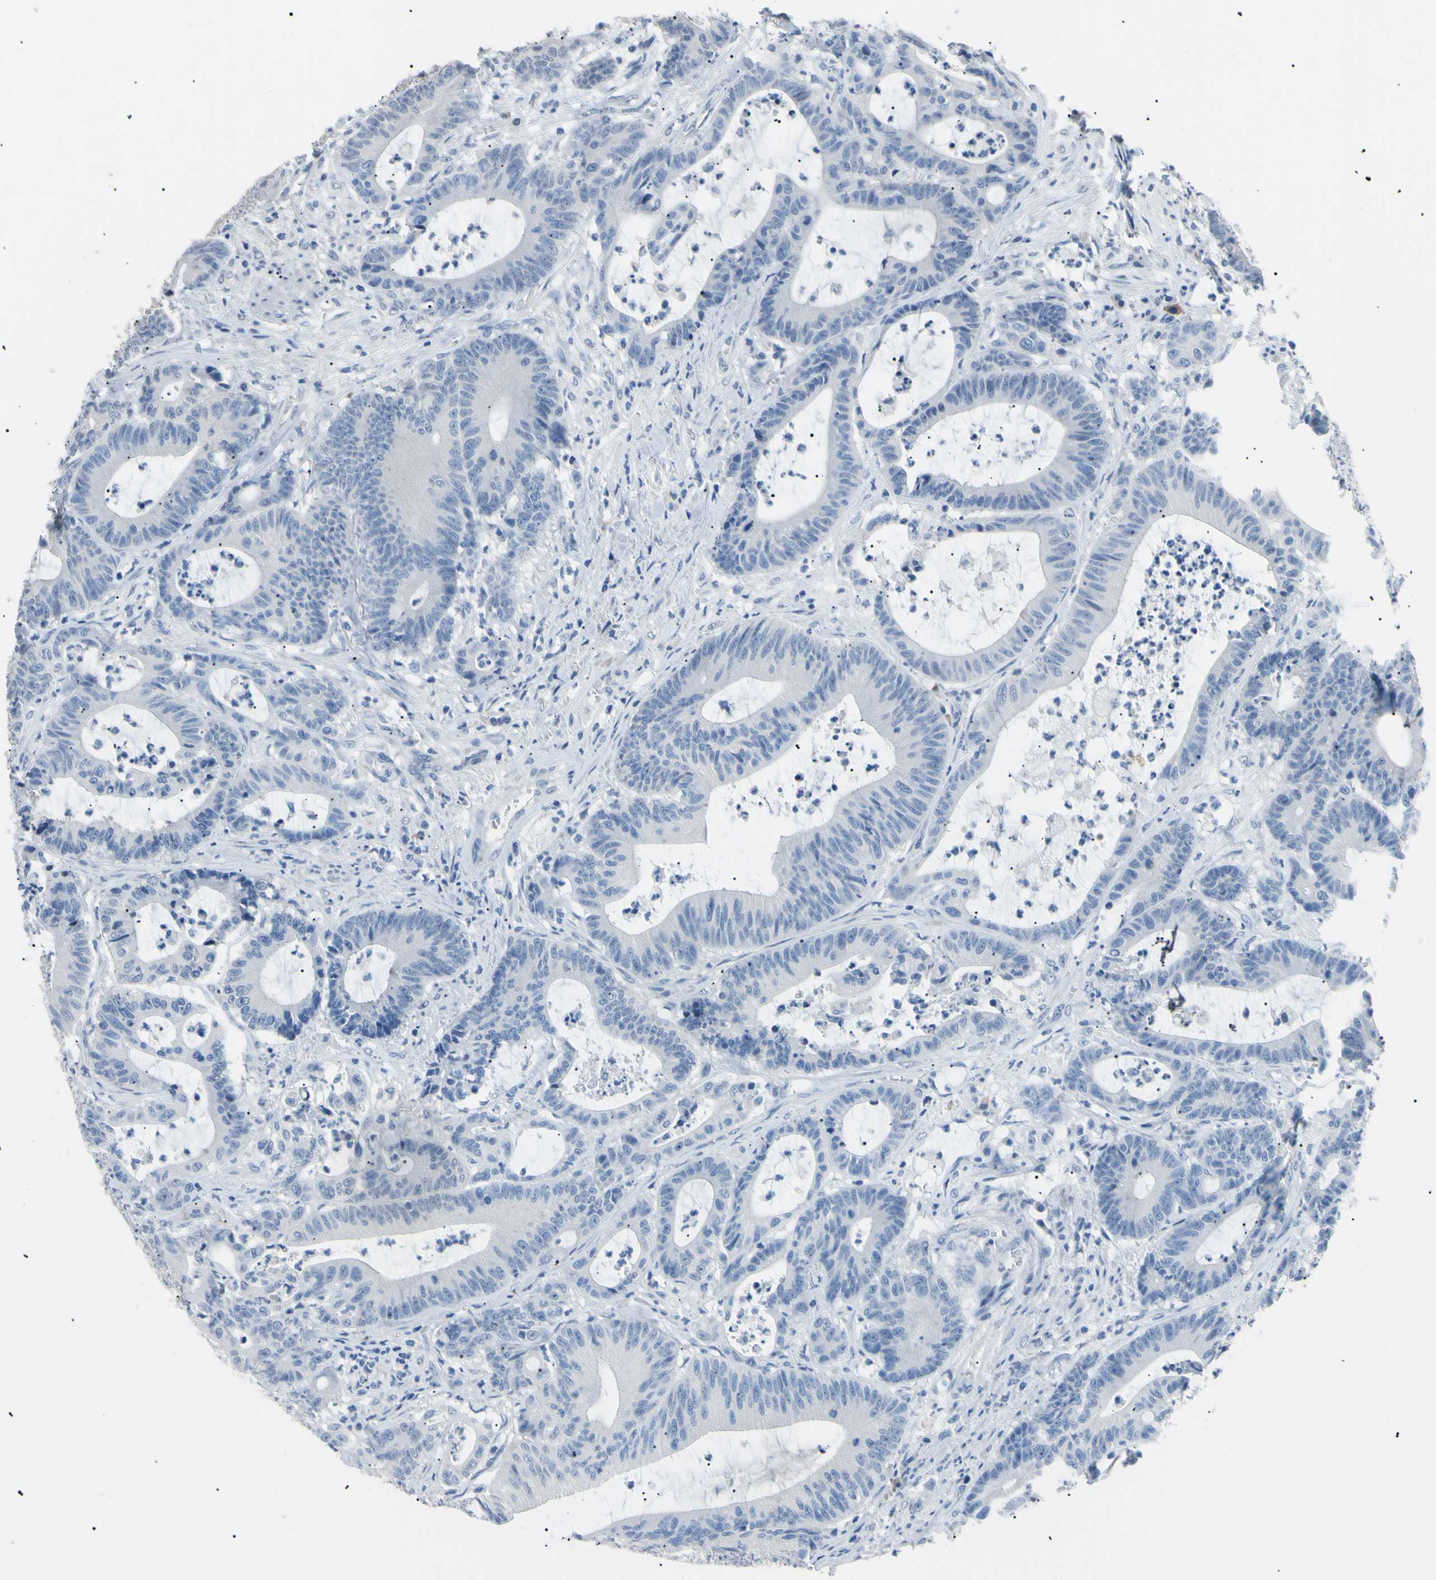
{"staining": {"intensity": "negative", "quantity": "none", "location": "none"}, "tissue": "colorectal cancer", "cell_type": "Tumor cells", "image_type": "cancer", "snomed": [{"axis": "morphology", "description": "Adenocarcinoma, NOS"}, {"axis": "topography", "description": "Rectum"}], "caption": "DAB immunohistochemical staining of human adenocarcinoma (colorectal) demonstrates no significant positivity in tumor cells.", "gene": "CGB3", "patient": {"sex": "female", "age": 67}}